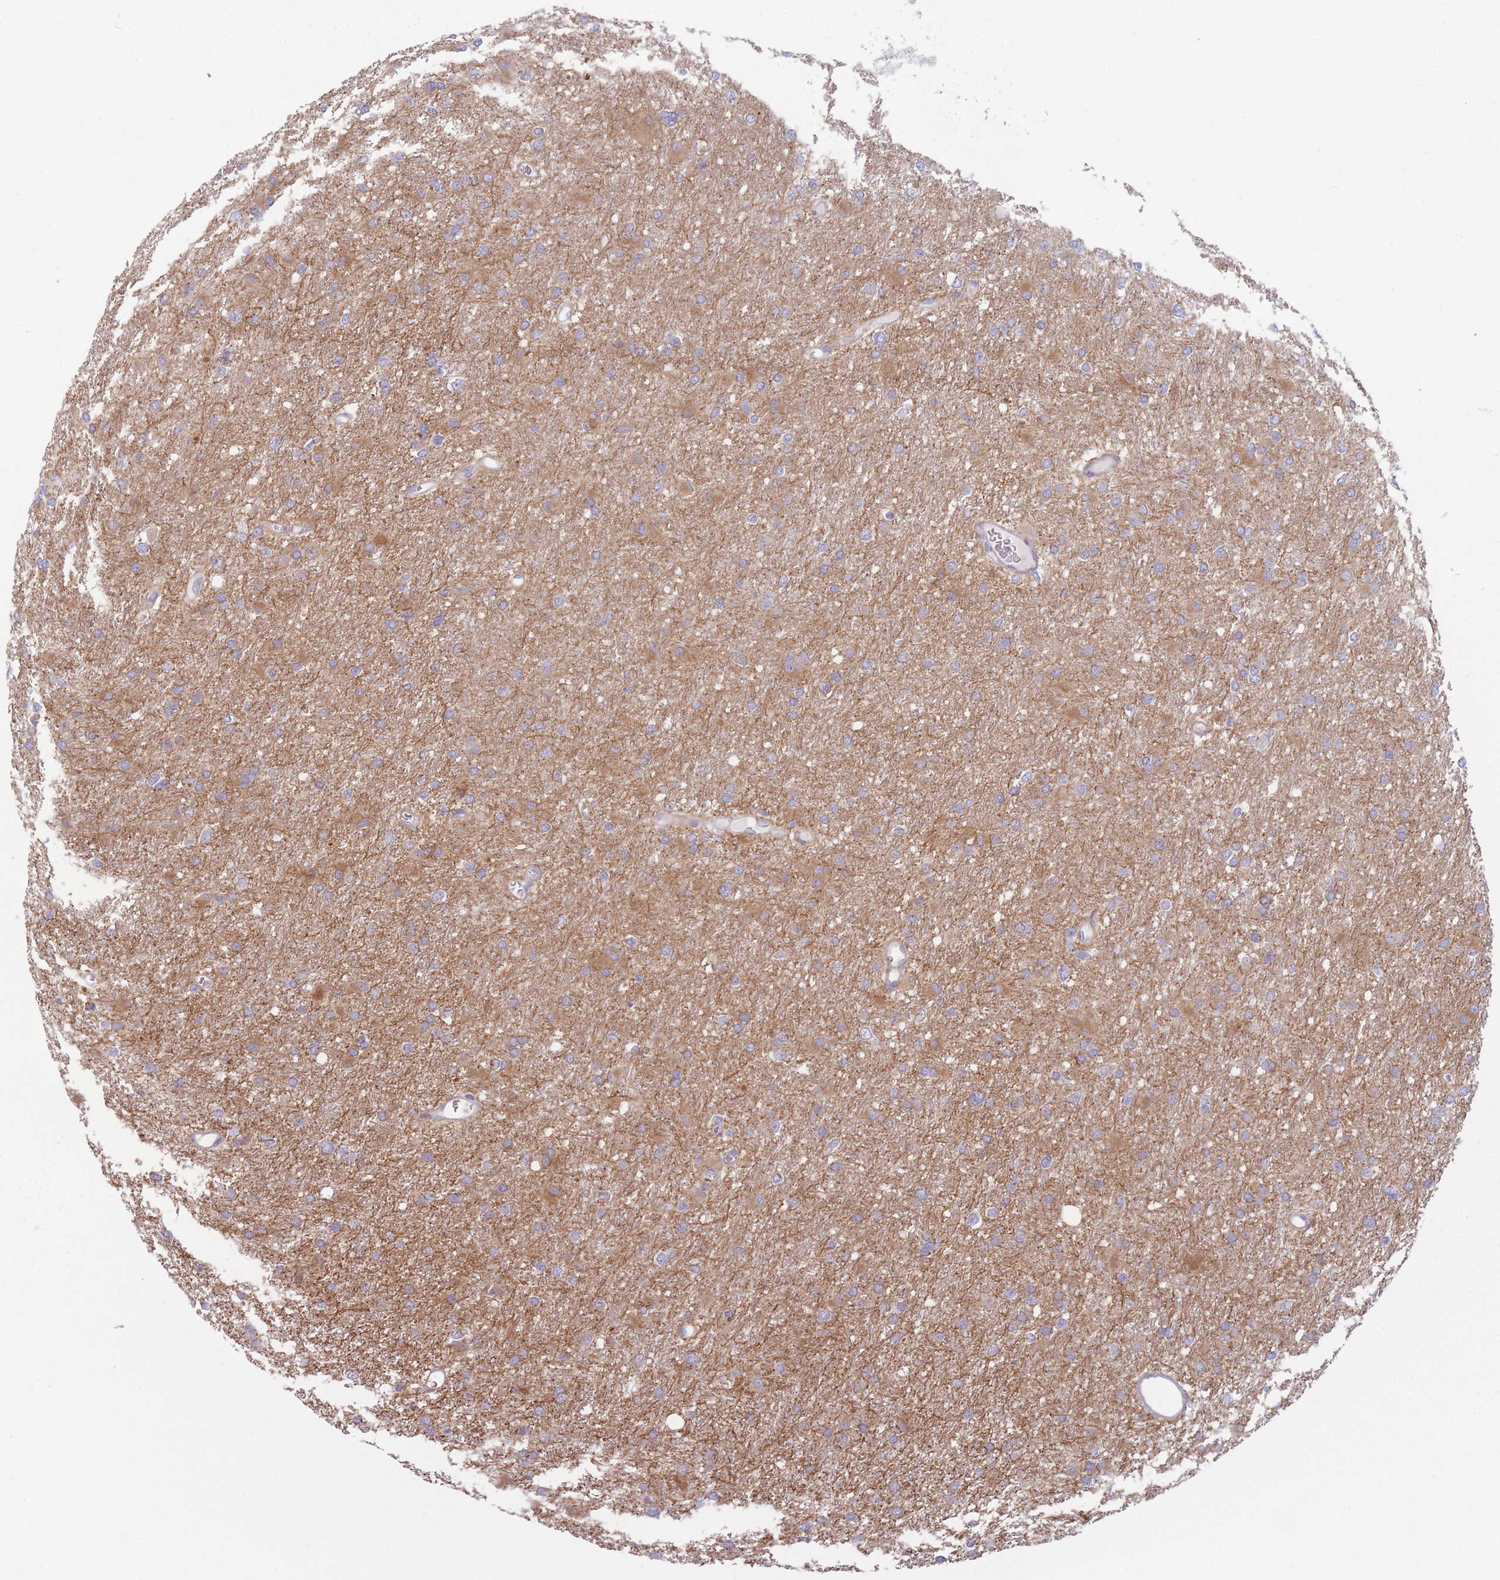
{"staining": {"intensity": "weak", "quantity": "25%-75%", "location": "cytoplasmic/membranous"}, "tissue": "glioma", "cell_type": "Tumor cells", "image_type": "cancer", "snomed": [{"axis": "morphology", "description": "Glioma, malignant, High grade"}, {"axis": "topography", "description": "Cerebral cortex"}], "caption": "Immunohistochemistry histopathology image of neoplastic tissue: human glioma stained using immunohistochemistry shows low levels of weak protein expression localized specifically in the cytoplasmic/membranous of tumor cells, appearing as a cytoplasmic/membranous brown color.", "gene": "HSBP1L1", "patient": {"sex": "female", "age": 36}}